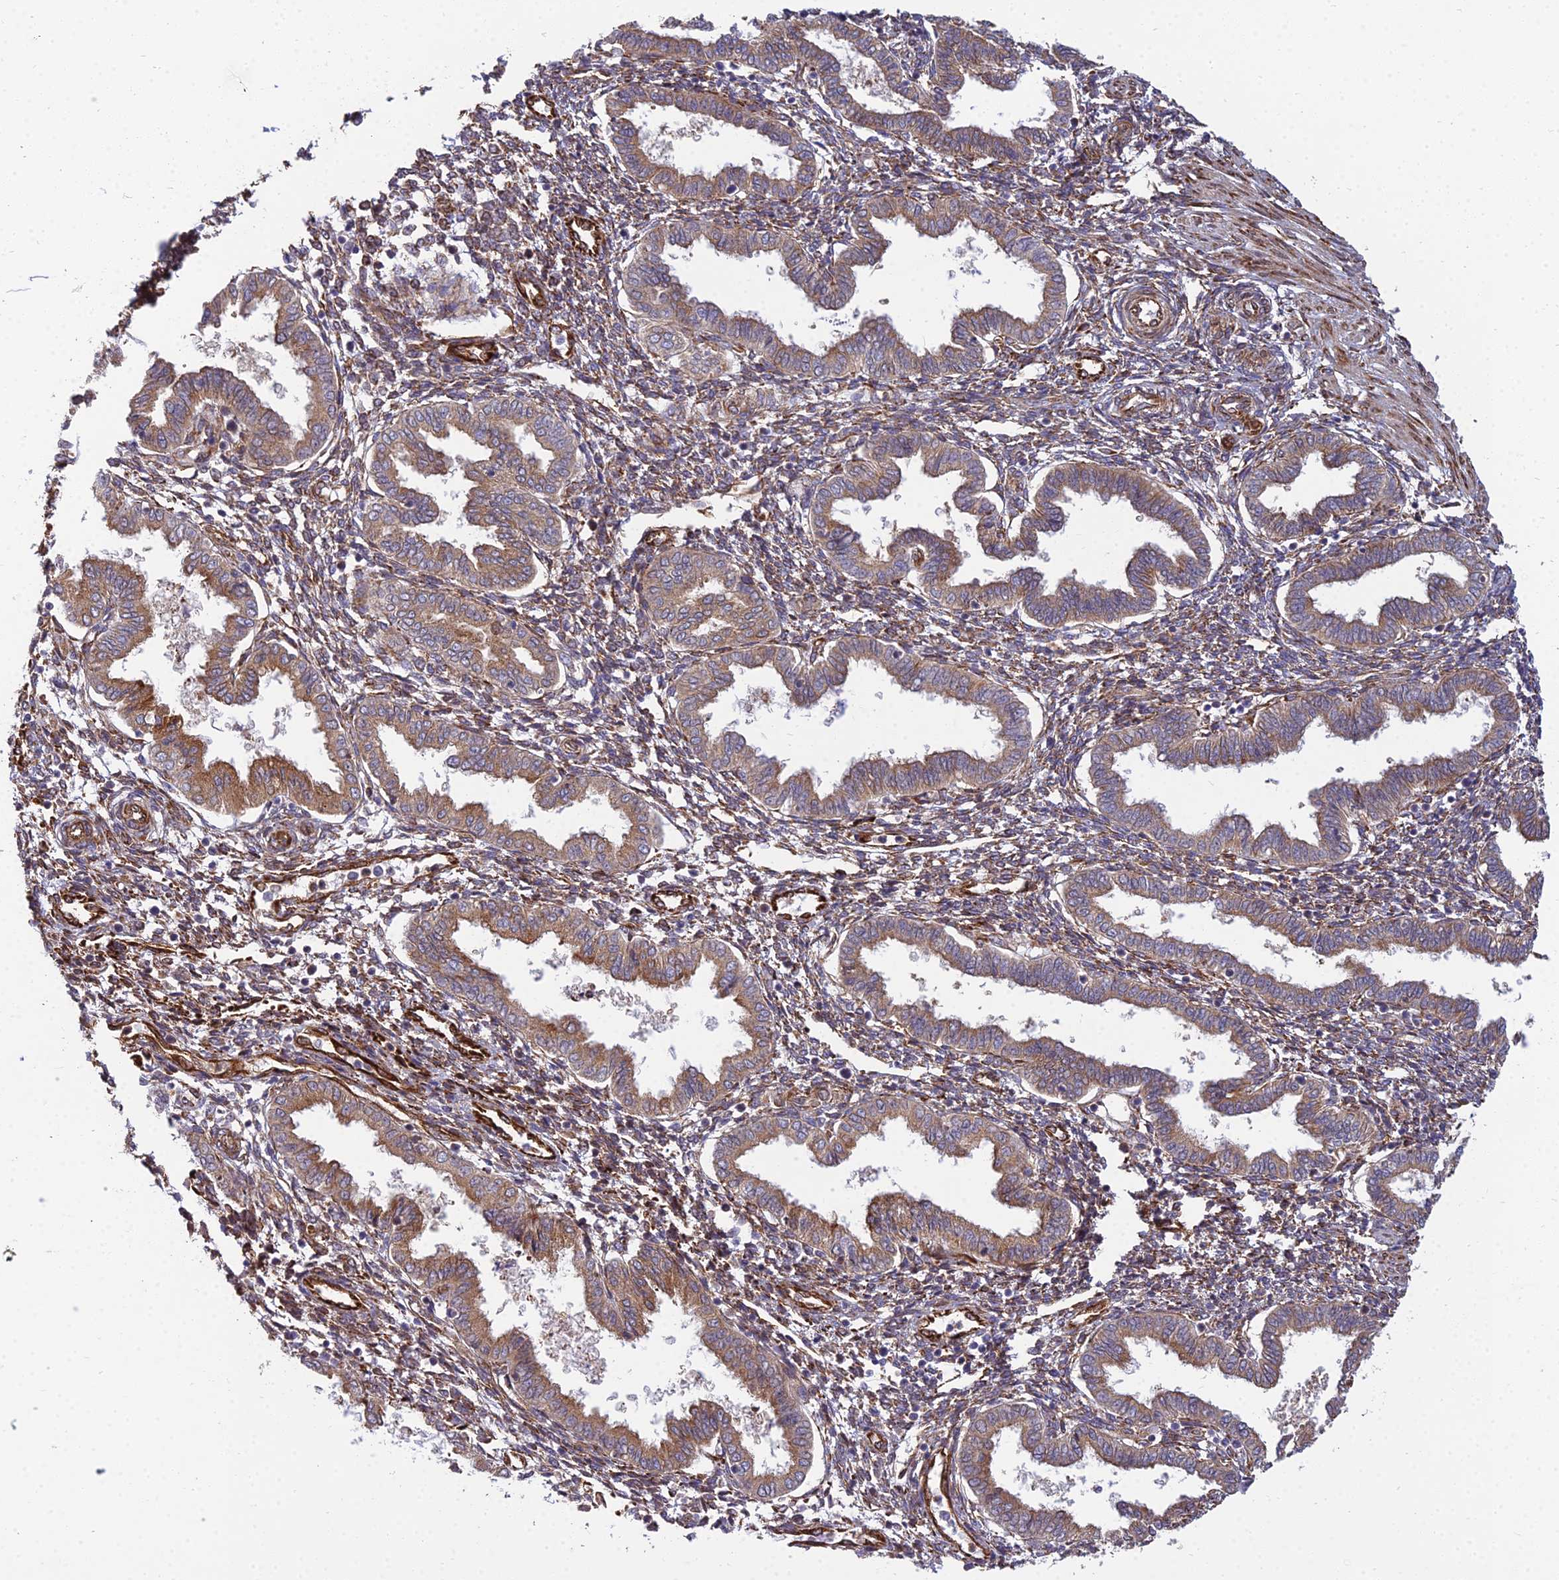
{"staining": {"intensity": "strong", "quantity": "25%-75%", "location": "cytoplasmic/membranous"}, "tissue": "endometrium", "cell_type": "Cells in endometrial stroma", "image_type": "normal", "snomed": [{"axis": "morphology", "description": "Normal tissue, NOS"}, {"axis": "topography", "description": "Endometrium"}], "caption": "Benign endometrium reveals strong cytoplasmic/membranous staining in approximately 25%-75% of cells in endometrial stroma.", "gene": "NDUFAF7", "patient": {"sex": "female", "age": 33}}